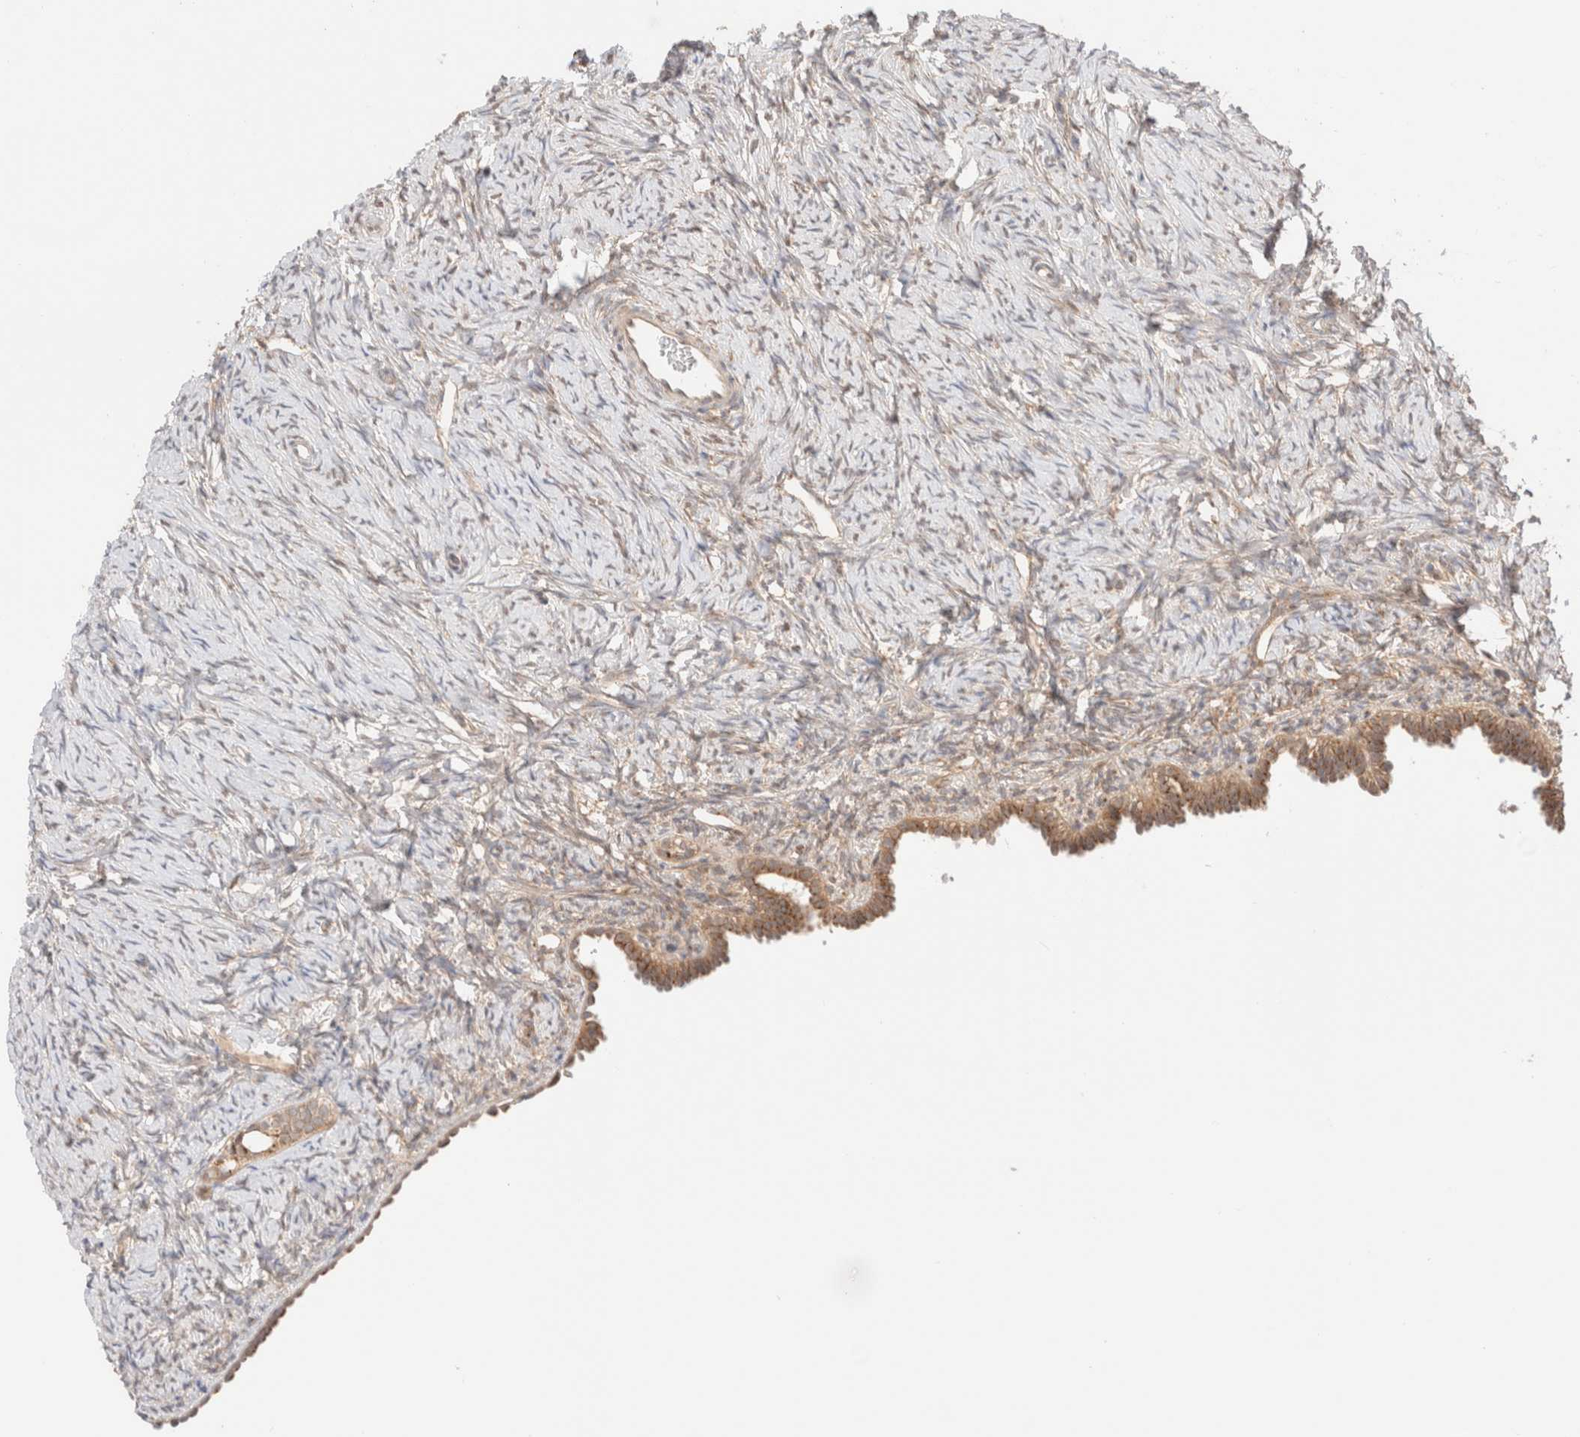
{"staining": {"intensity": "weak", "quantity": "25%-75%", "location": "cytoplasmic/membranous"}, "tissue": "ovary", "cell_type": "Ovarian stroma cells", "image_type": "normal", "snomed": [{"axis": "morphology", "description": "Normal tissue, NOS"}, {"axis": "topography", "description": "Ovary"}], "caption": "A brown stain shows weak cytoplasmic/membranous staining of a protein in ovarian stroma cells of benign ovary.", "gene": "XKR4", "patient": {"sex": "female", "age": 33}}